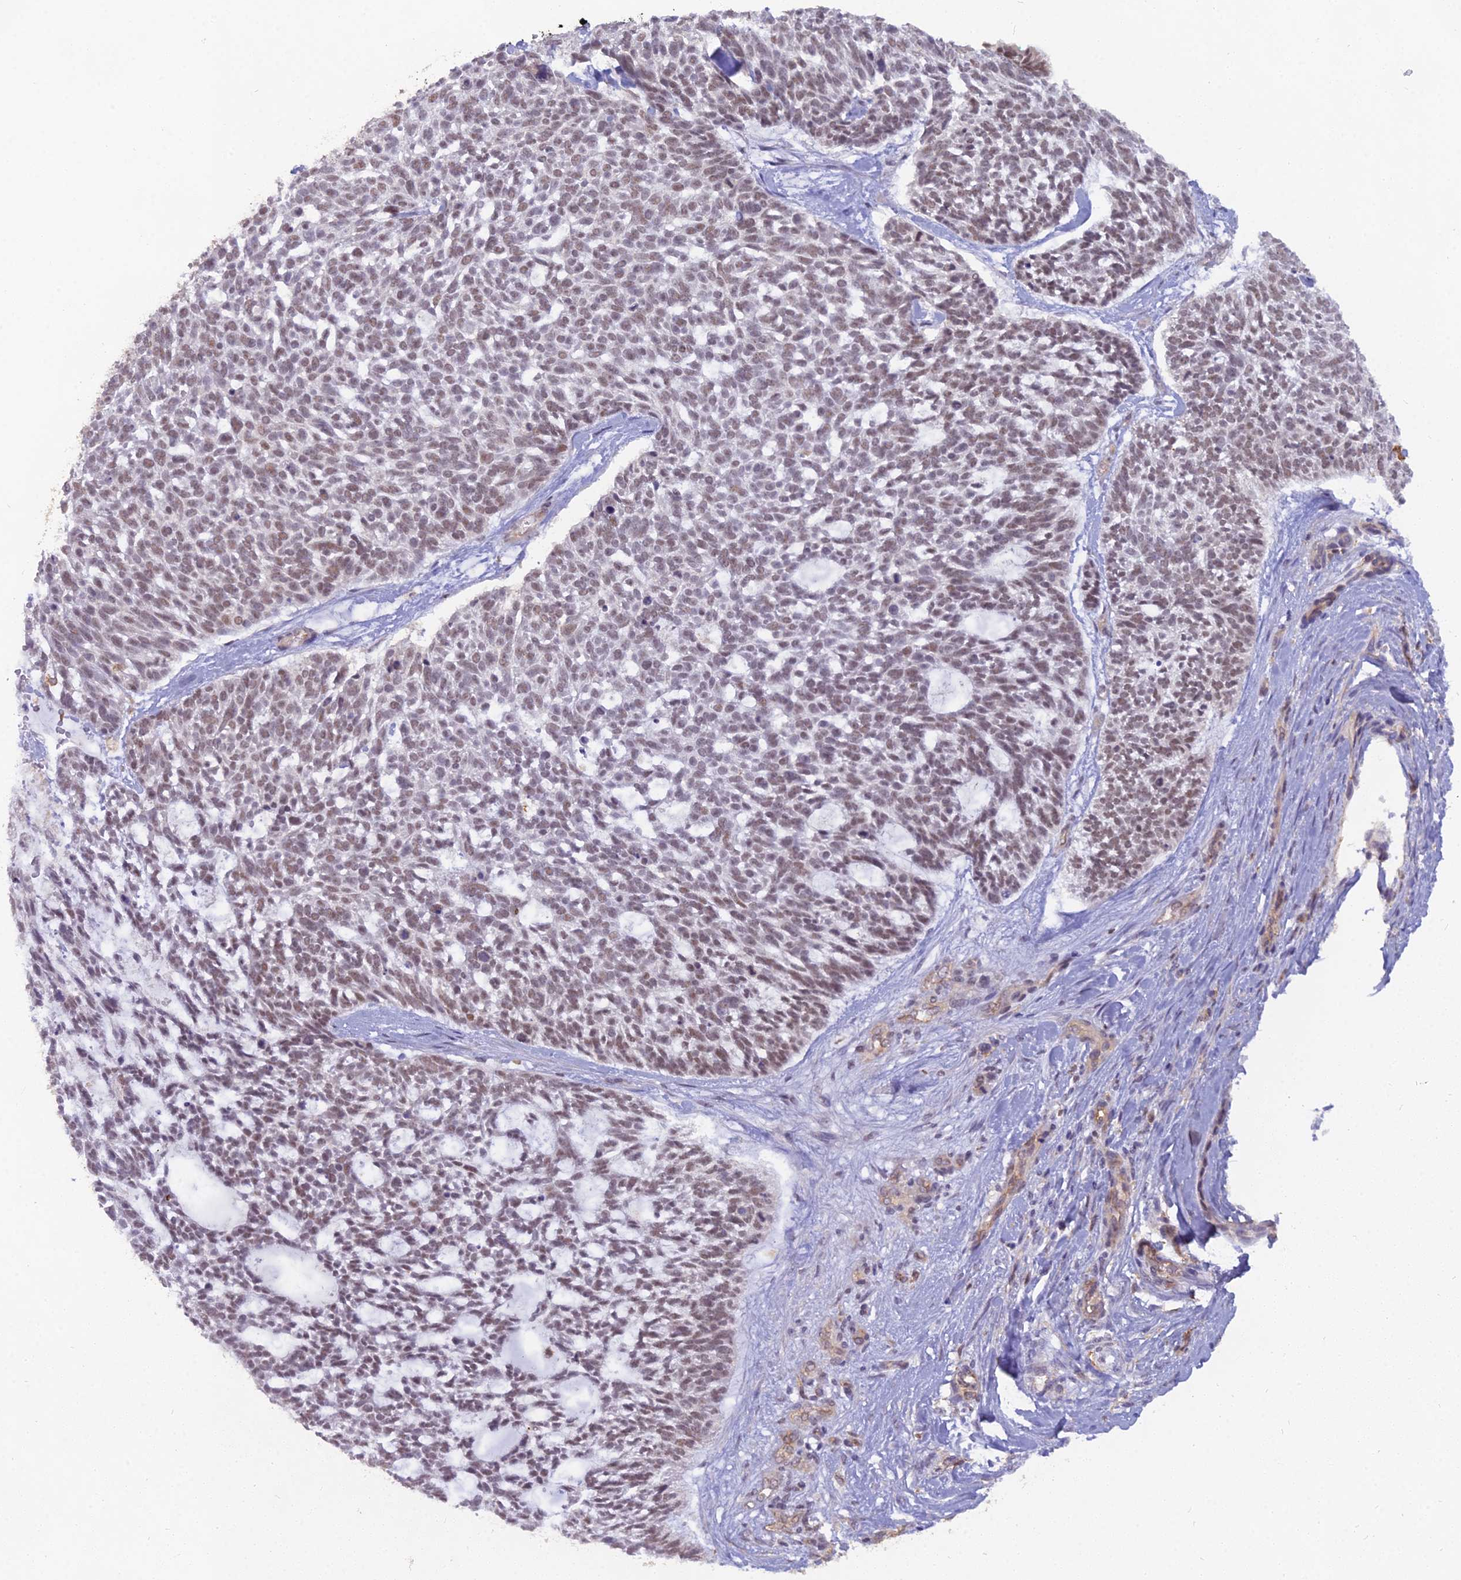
{"staining": {"intensity": "weak", "quantity": "25%-75%", "location": "nuclear"}, "tissue": "skin cancer", "cell_type": "Tumor cells", "image_type": "cancer", "snomed": [{"axis": "morphology", "description": "Basal cell carcinoma"}, {"axis": "topography", "description": "Skin"}], "caption": "Weak nuclear positivity is present in approximately 25%-75% of tumor cells in skin basal cell carcinoma.", "gene": "BLNK", "patient": {"sex": "male", "age": 88}}